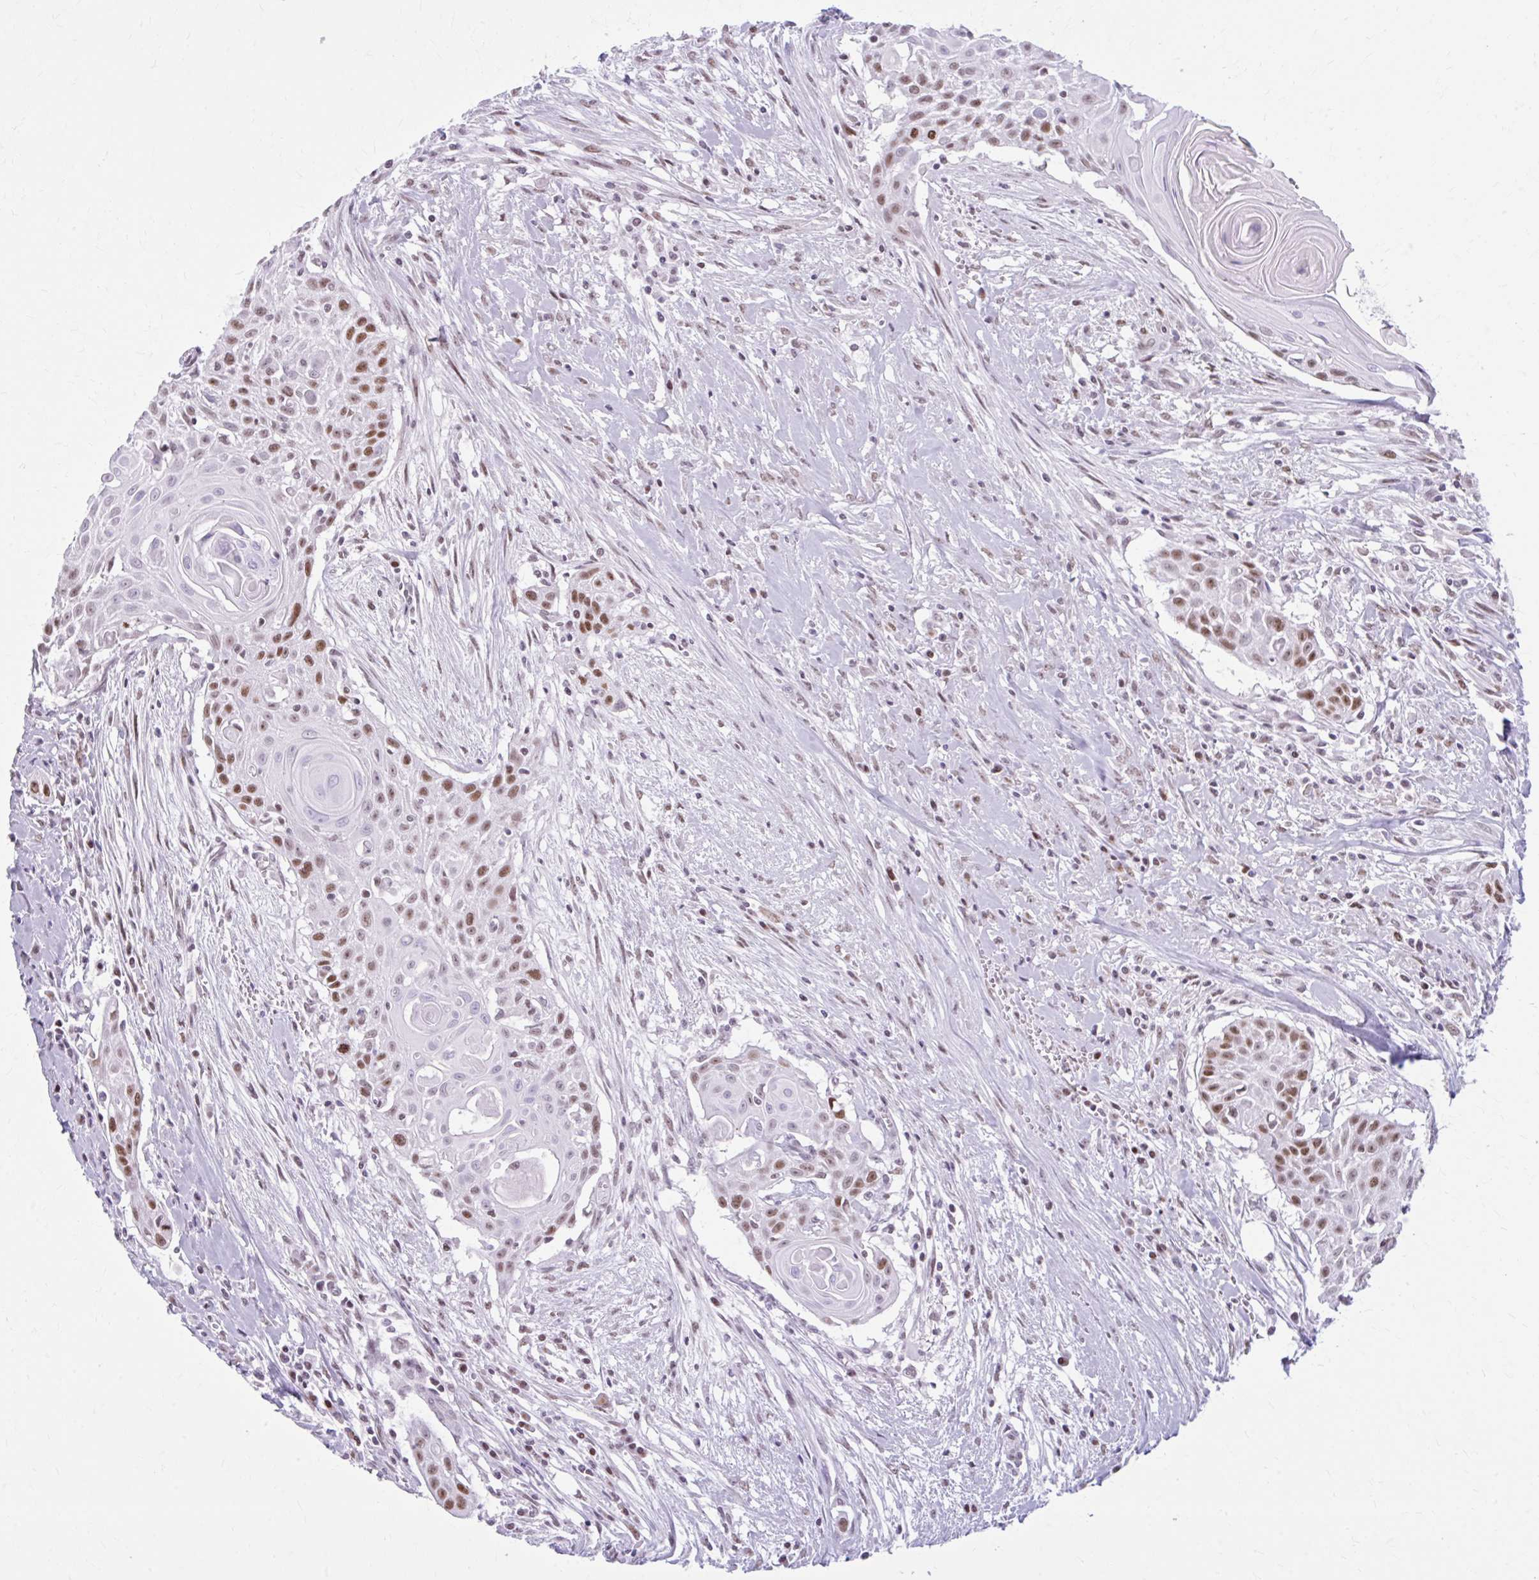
{"staining": {"intensity": "moderate", "quantity": "25%-75%", "location": "nuclear"}, "tissue": "head and neck cancer", "cell_type": "Tumor cells", "image_type": "cancer", "snomed": [{"axis": "morphology", "description": "Squamous cell carcinoma, NOS"}, {"axis": "topography", "description": "Lymph node"}, {"axis": "topography", "description": "Salivary gland"}, {"axis": "topography", "description": "Head-Neck"}], "caption": "A high-resolution histopathology image shows immunohistochemistry (IHC) staining of squamous cell carcinoma (head and neck), which exhibits moderate nuclear expression in about 25%-75% of tumor cells.", "gene": "PABIR1", "patient": {"sex": "female", "age": 74}}